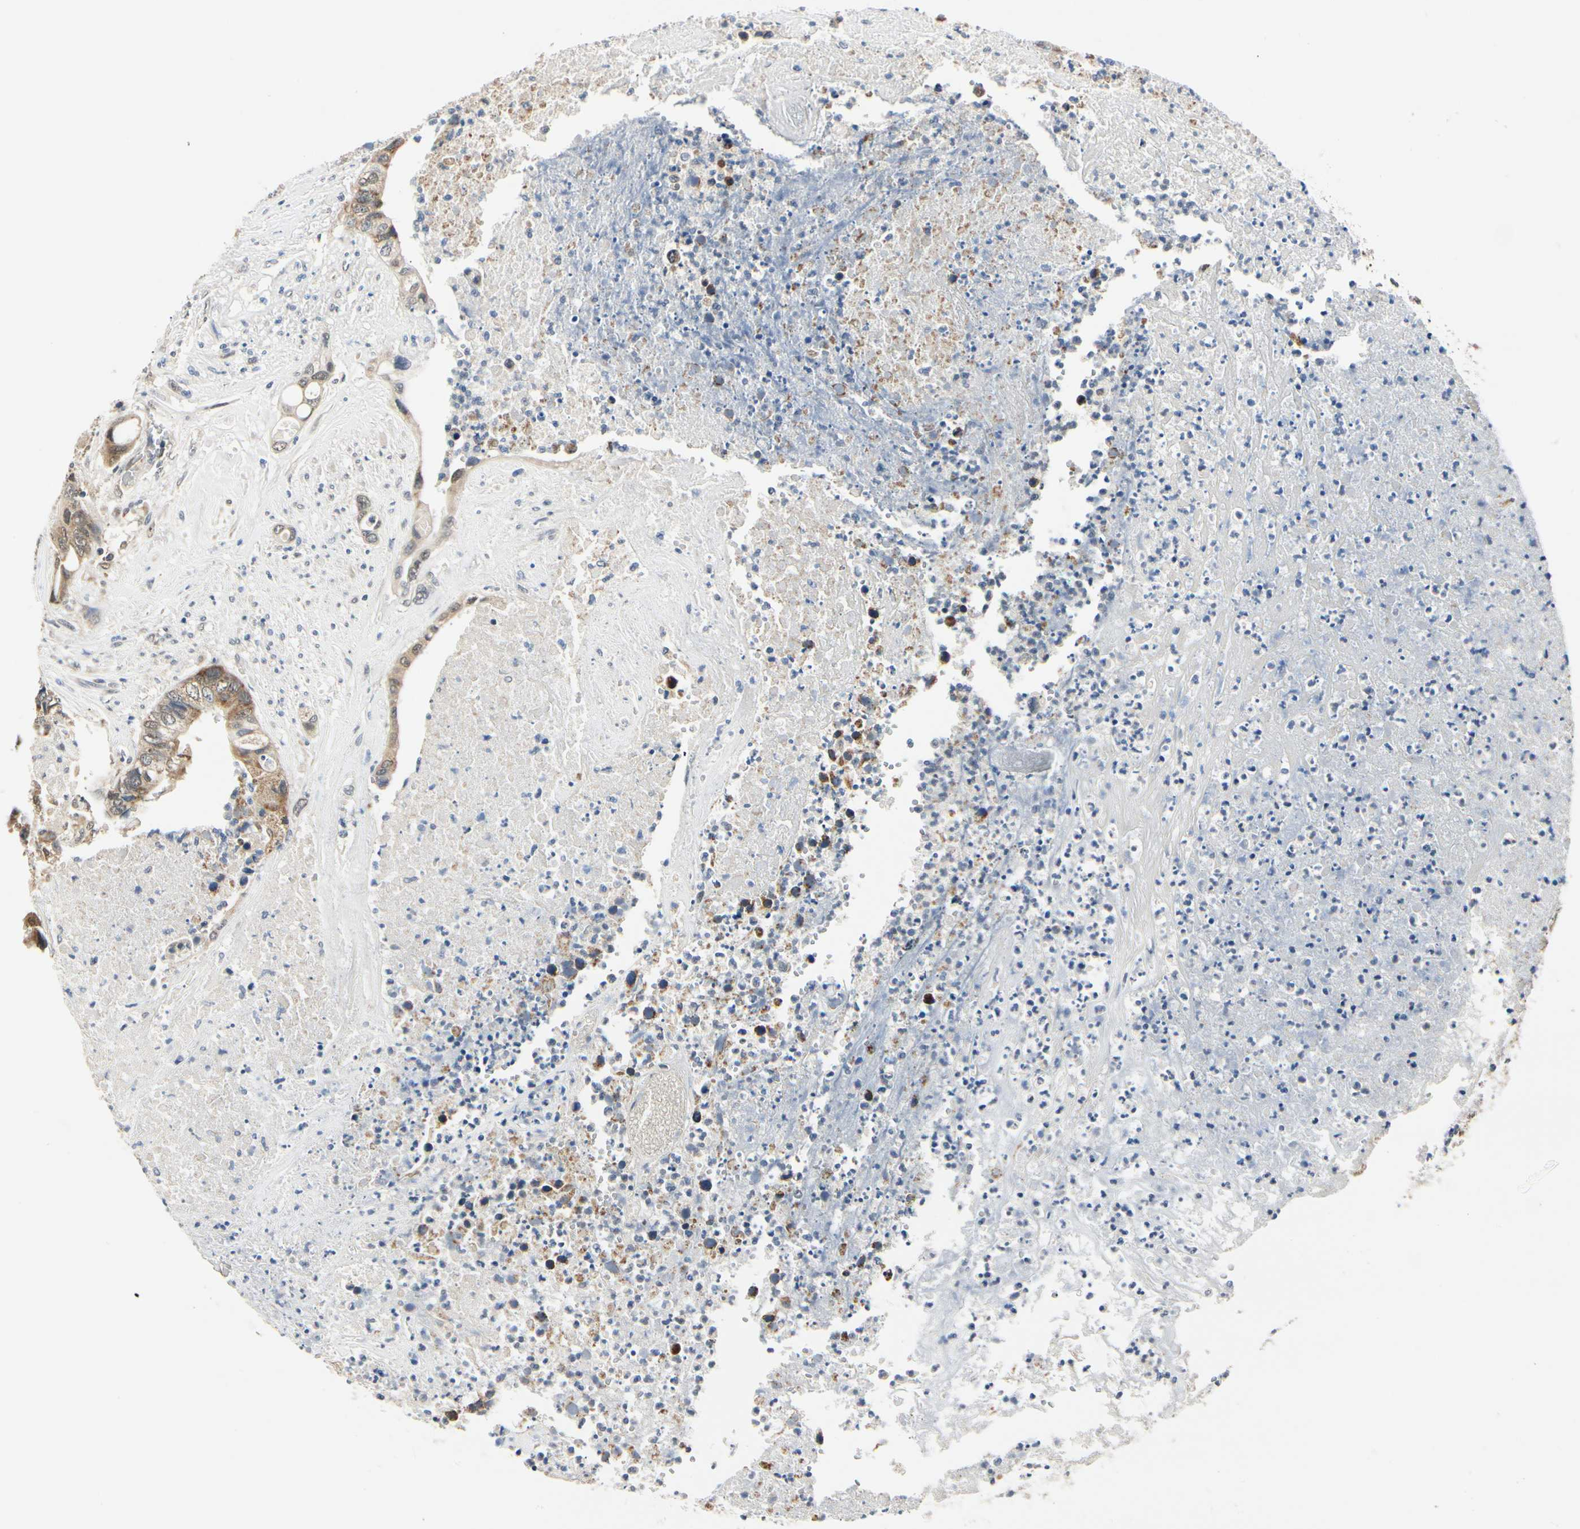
{"staining": {"intensity": "moderate", "quantity": ">75%", "location": "cytoplasmic/membranous"}, "tissue": "colorectal cancer", "cell_type": "Tumor cells", "image_type": "cancer", "snomed": [{"axis": "morphology", "description": "Adenocarcinoma, NOS"}, {"axis": "topography", "description": "Rectum"}], "caption": "Immunohistochemical staining of colorectal cancer (adenocarcinoma) displays moderate cytoplasmic/membranous protein expression in approximately >75% of tumor cells.", "gene": "PDK2", "patient": {"sex": "male", "age": 55}}